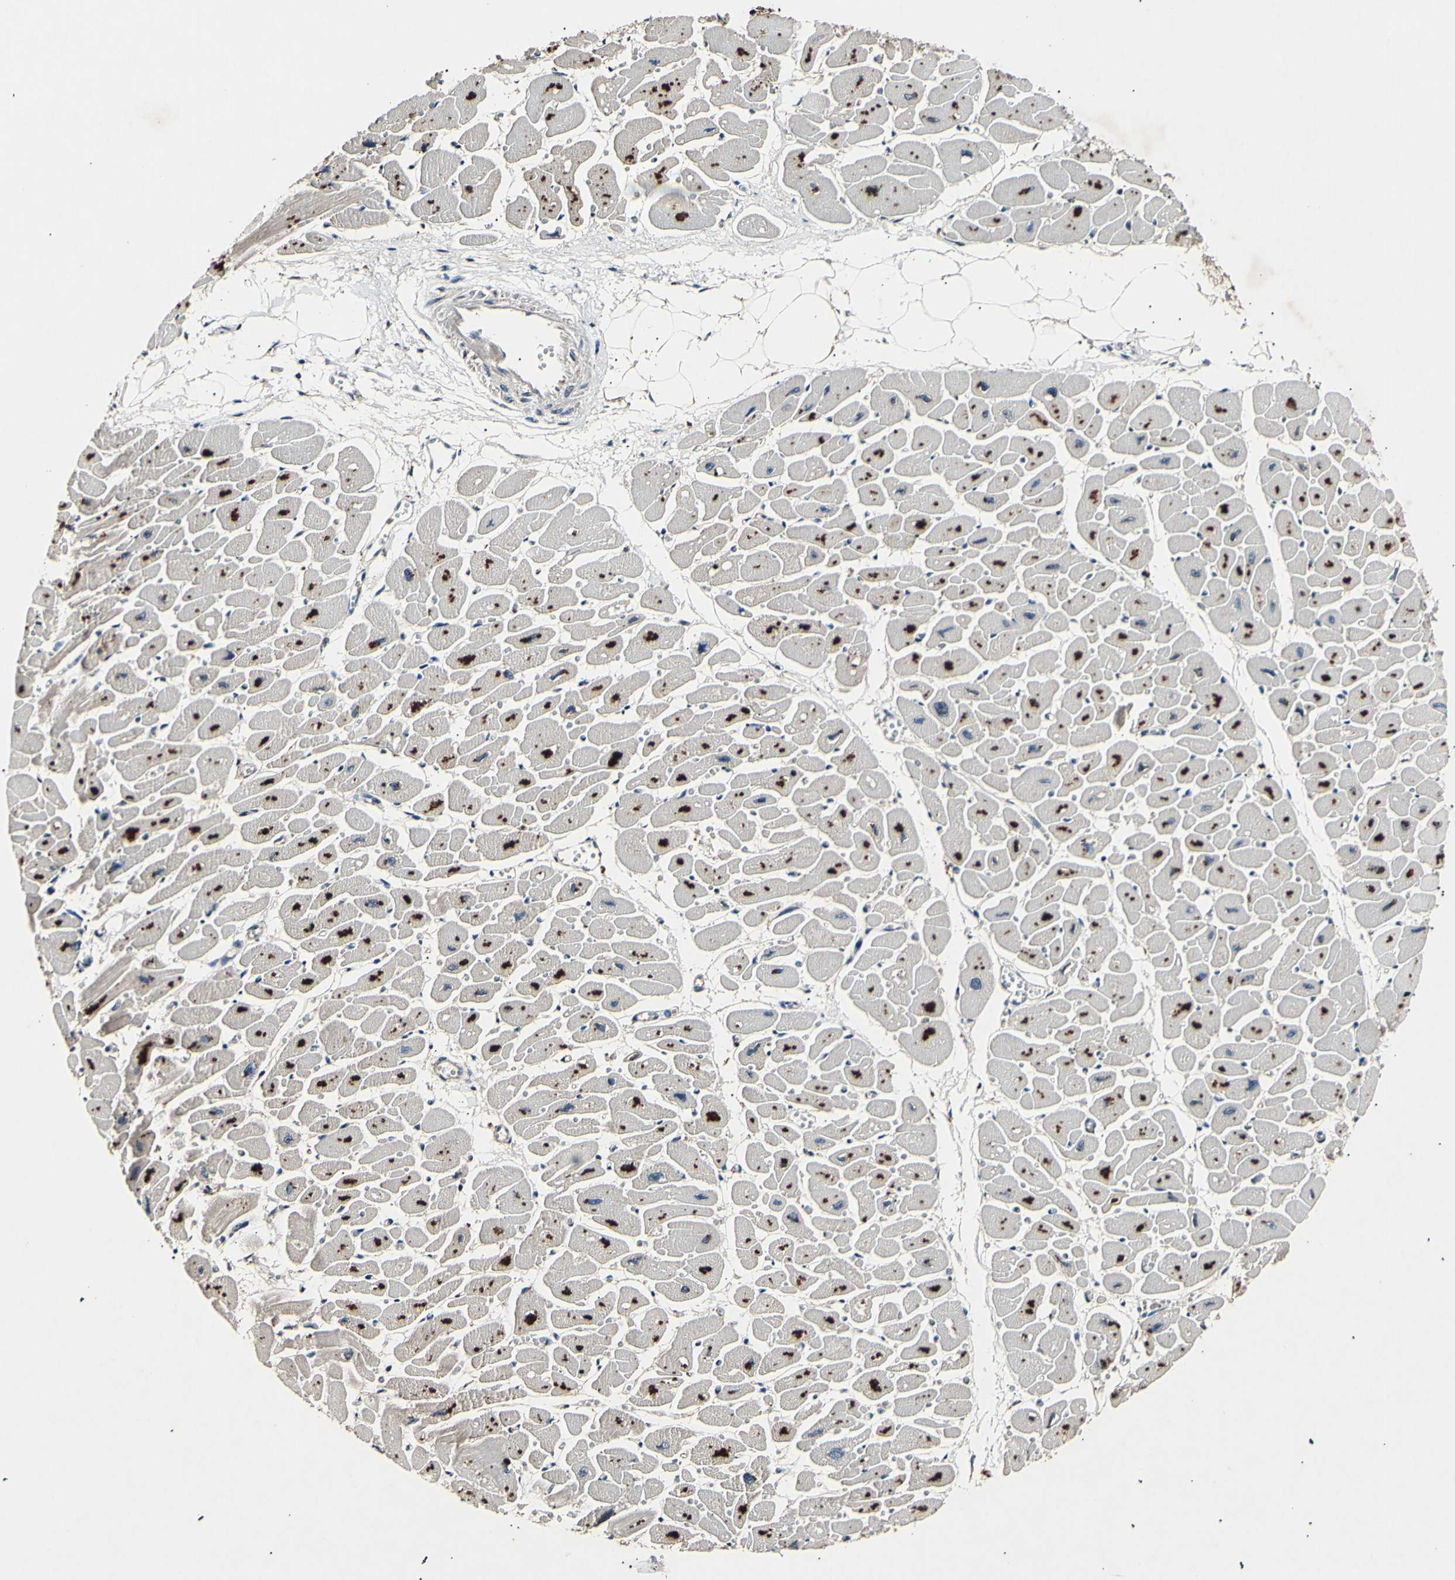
{"staining": {"intensity": "strong", "quantity": "25%-75%", "location": "cytoplasmic/membranous"}, "tissue": "heart muscle", "cell_type": "Cardiomyocytes", "image_type": "normal", "snomed": [{"axis": "morphology", "description": "Normal tissue, NOS"}, {"axis": "topography", "description": "Heart"}], "caption": "A brown stain labels strong cytoplasmic/membranous positivity of a protein in cardiomyocytes of unremarkable human heart muscle. The staining was performed using DAB to visualize the protein expression in brown, while the nuclei were stained in blue with hematoxylin (Magnification: 20x).", "gene": "ADCY3", "patient": {"sex": "female", "age": 54}}